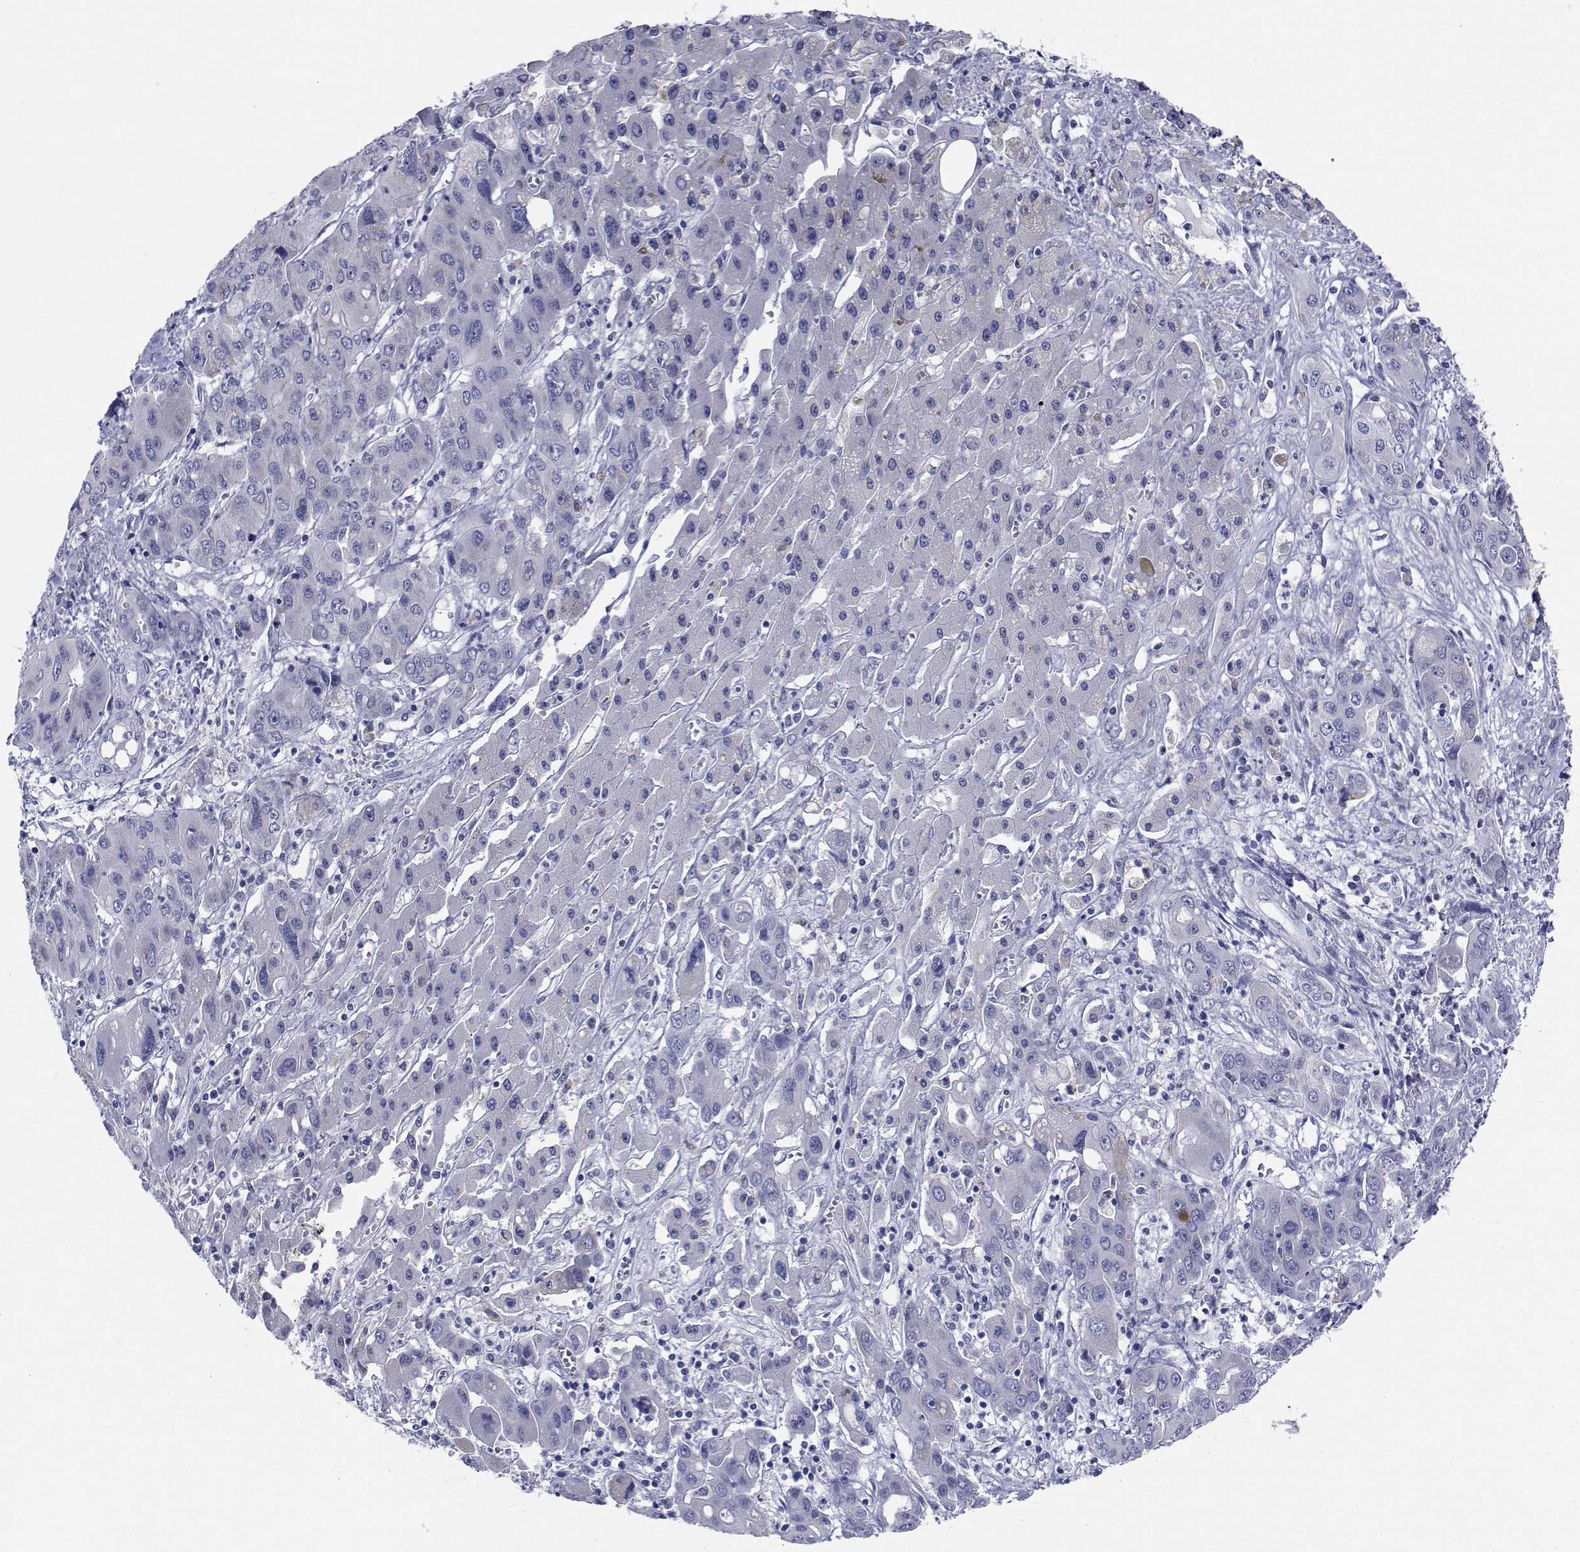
{"staining": {"intensity": "negative", "quantity": "none", "location": "none"}, "tissue": "liver cancer", "cell_type": "Tumor cells", "image_type": "cancer", "snomed": [{"axis": "morphology", "description": "Cholangiocarcinoma"}, {"axis": "topography", "description": "Liver"}], "caption": "The photomicrograph demonstrates no staining of tumor cells in liver cancer (cholangiocarcinoma).", "gene": "CDHR3", "patient": {"sex": "male", "age": 67}}